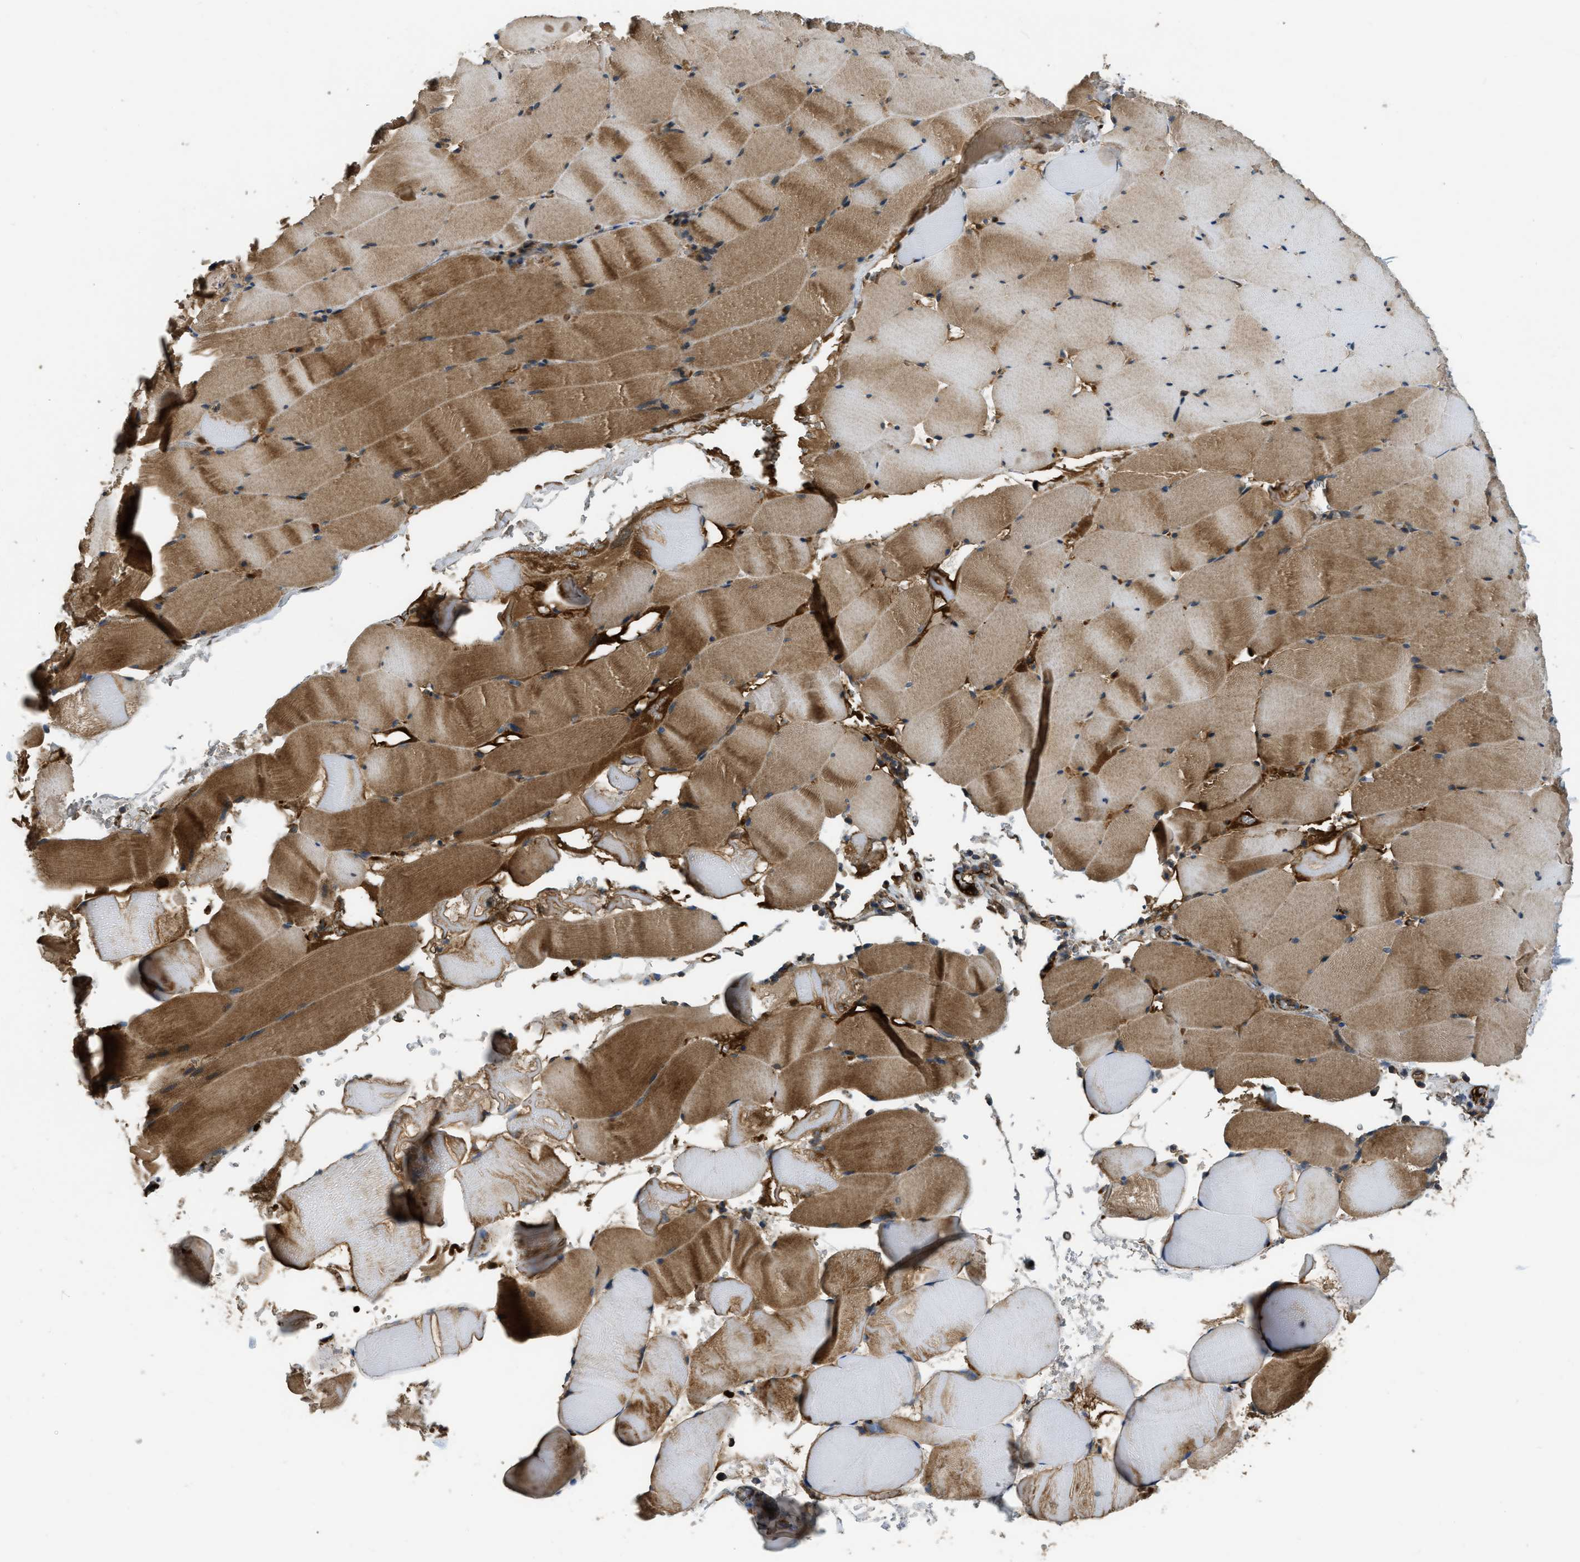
{"staining": {"intensity": "moderate", "quantity": ">75%", "location": "cytoplasmic/membranous"}, "tissue": "skeletal muscle", "cell_type": "Myocytes", "image_type": "normal", "snomed": [{"axis": "morphology", "description": "Normal tissue, NOS"}, {"axis": "topography", "description": "Skeletal muscle"}], "caption": "Protein staining demonstrates moderate cytoplasmic/membranous staining in approximately >75% of myocytes in benign skeletal muscle.", "gene": "GGH", "patient": {"sex": "male", "age": 62}}